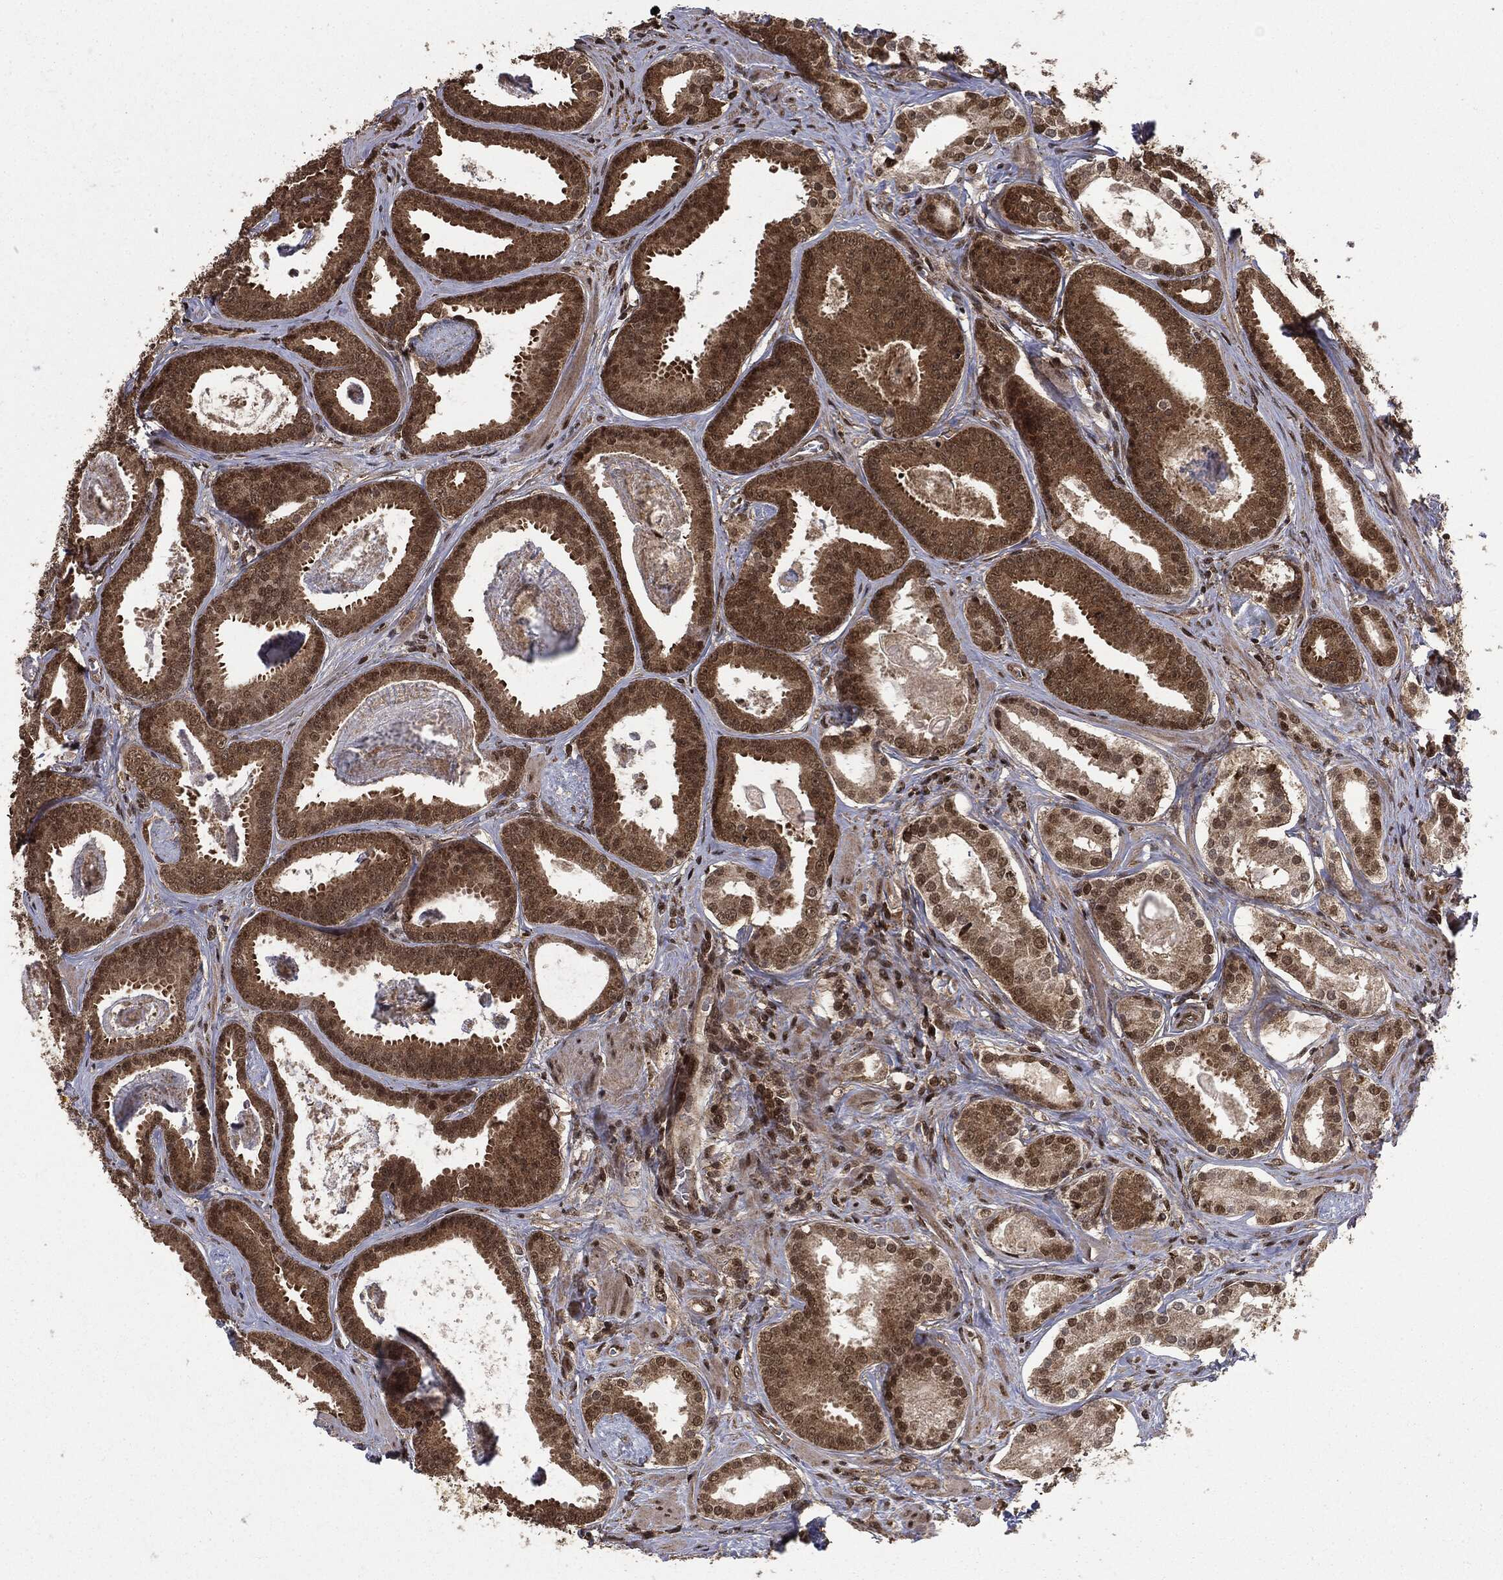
{"staining": {"intensity": "moderate", "quantity": "25%-75%", "location": "cytoplasmic/membranous,nuclear"}, "tissue": "prostate cancer", "cell_type": "Tumor cells", "image_type": "cancer", "snomed": [{"axis": "morphology", "description": "Adenocarcinoma, NOS"}, {"axis": "topography", "description": "Prostate"}], "caption": "Tumor cells show moderate cytoplasmic/membranous and nuclear expression in approximately 25%-75% of cells in prostate cancer. The staining was performed using DAB (3,3'-diaminobenzidine) to visualize the protein expression in brown, while the nuclei were stained in blue with hematoxylin (Magnification: 20x).", "gene": "CTDP1", "patient": {"sex": "male", "age": 61}}